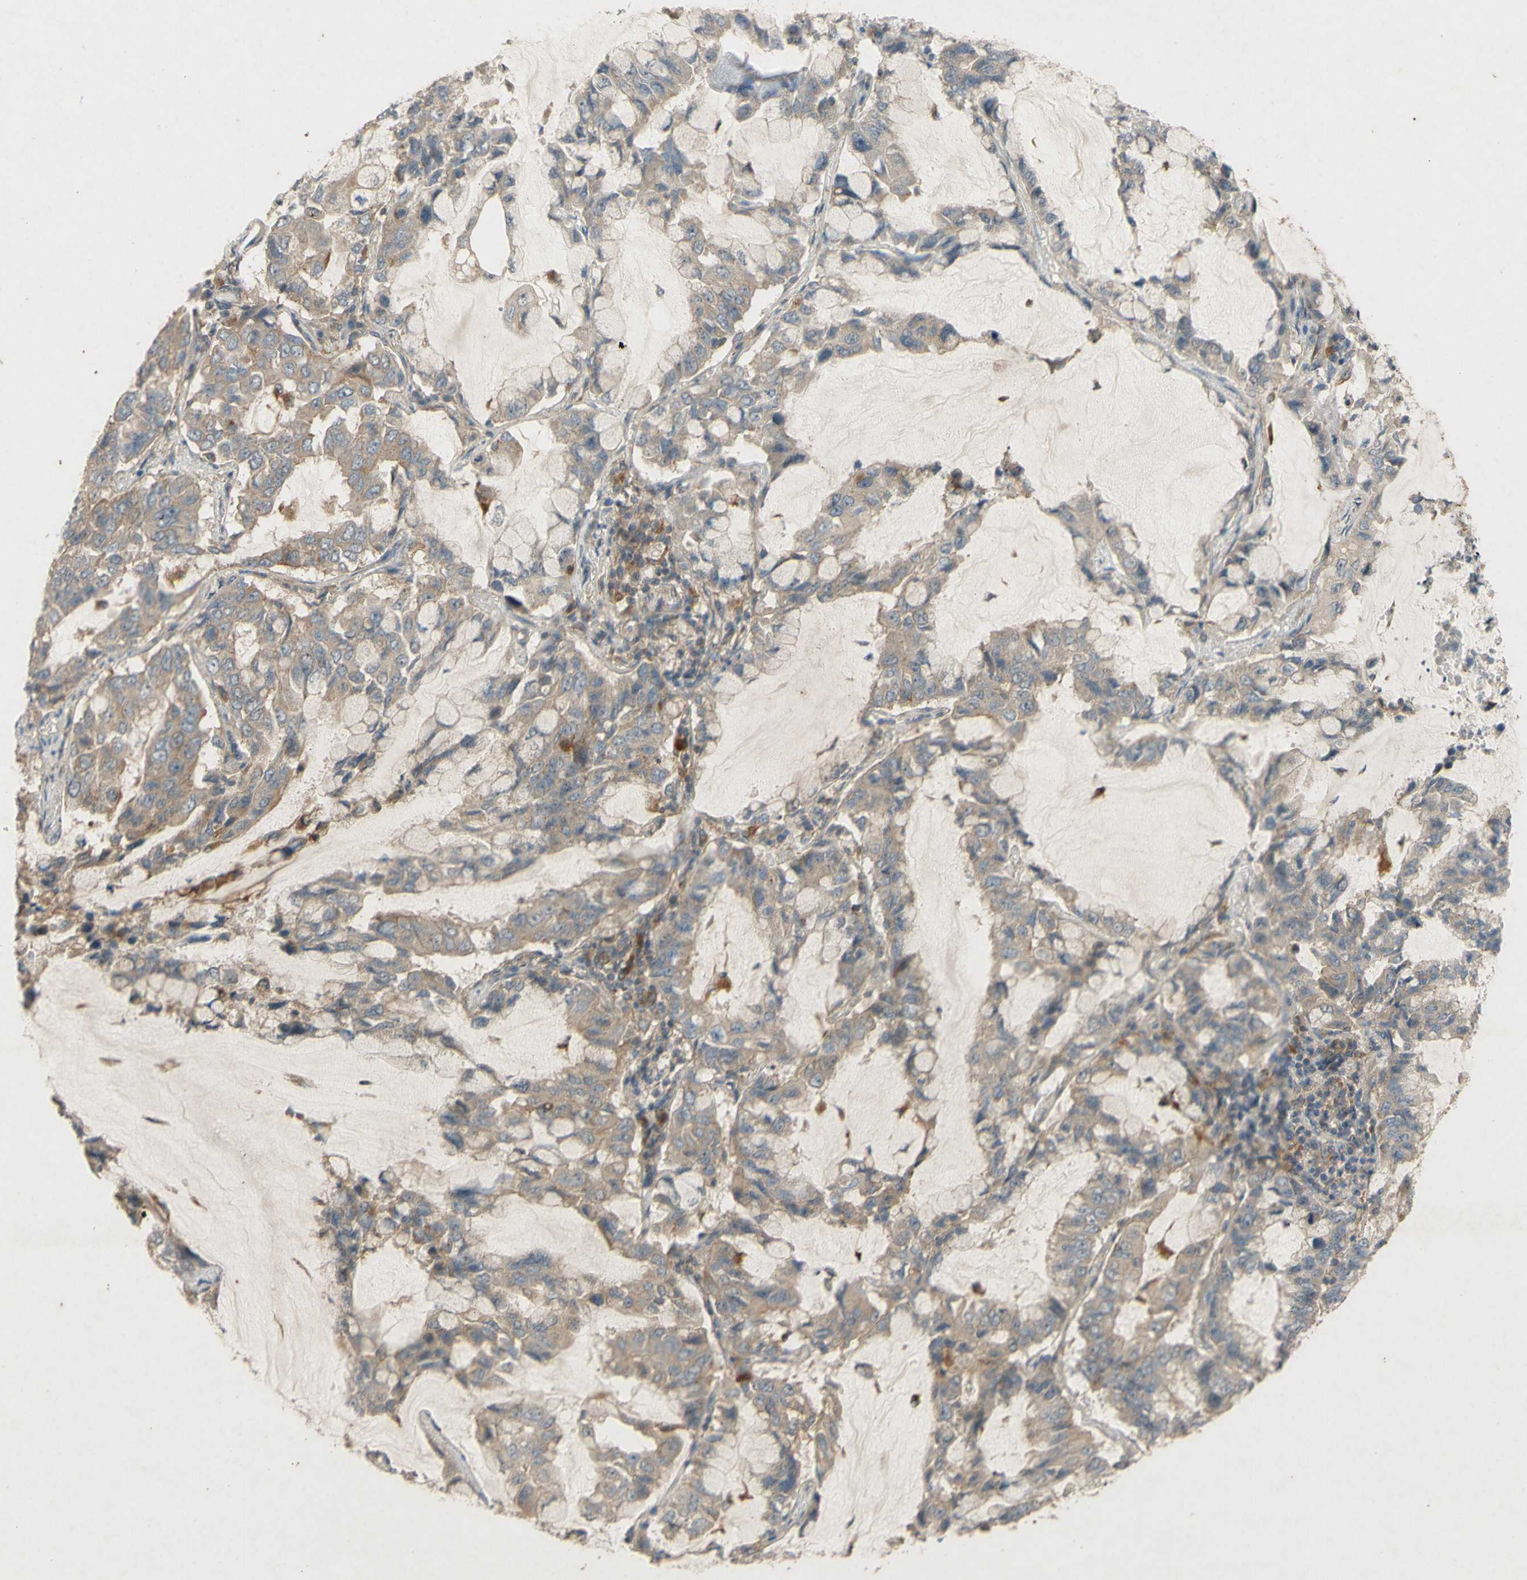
{"staining": {"intensity": "weak", "quantity": ">75%", "location": "cytoplasmic/membranous"}, "tissue": "lung cancer", "cell_type": "Tumor cells", "image_type": "cancer", "snomed": [{"axis": "morphology", "description": "Adenocarcinoma, NOS"}, {"axis": "topography", "description": "Lung"}], "caption": "This photomicrograph reveals lung adenocarcinoma stained with IHC to label a protein in brown. The cytoplasmic/membranous of tumor cells show weak positivity for the protein. Nuclei are counter-stained blue.", "gene": "ATP6V1F", "patient": {"sex": "male", "age": 64}}